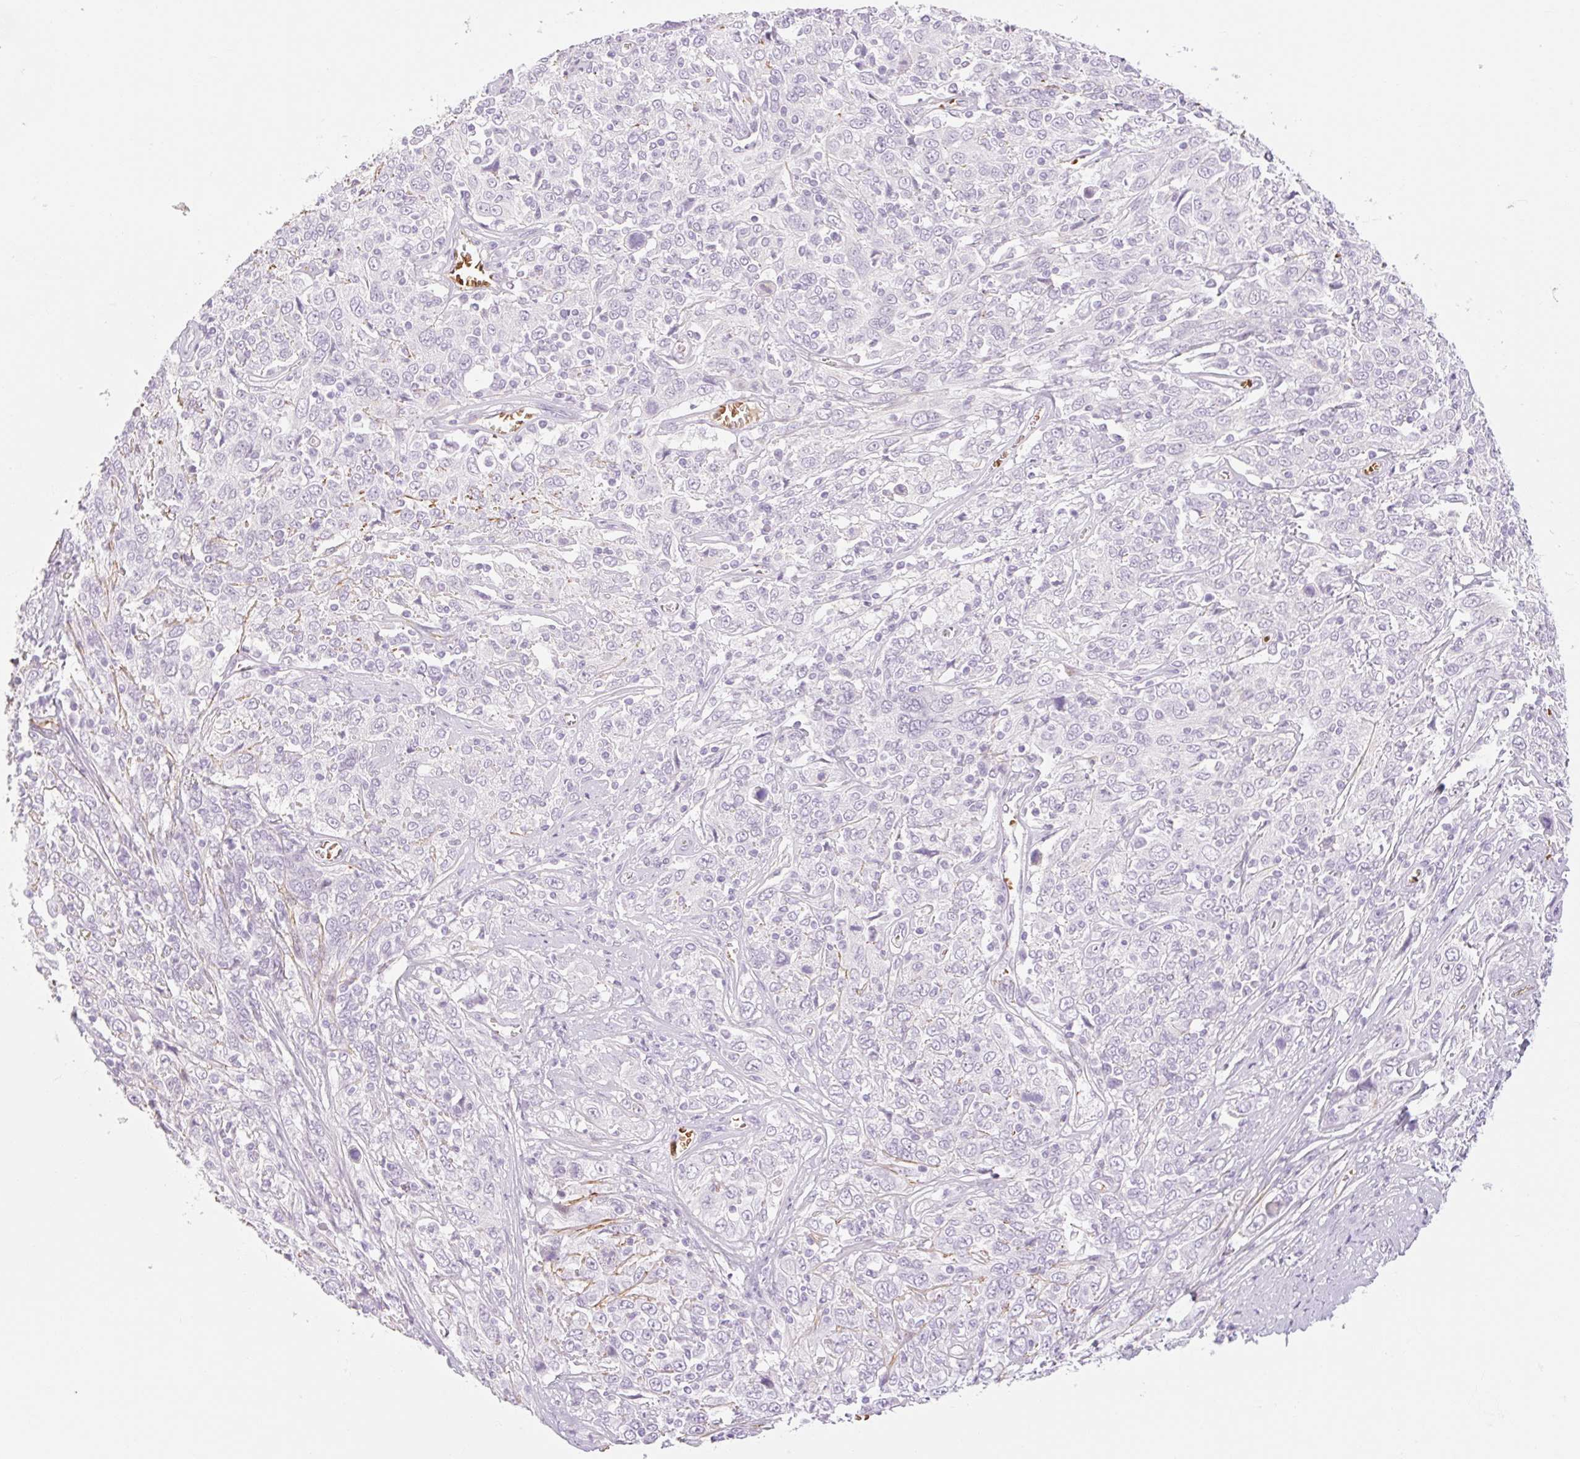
{"staining": {"intensity": "negative", "quantity": "none", "location": "none"}, "tissue": "cervical cancer", "cell_type": "Tumor cells", "image_type": "cancer", "snomed": [{"axis": "morphology", "description": "Squamous cell carcinoma, NOS"}, {"axis": "topography", "description": "Cervix"}], "caption": "There is no significant positivity in tumor cells of cervical squamous cell carcinoma.", "gene": "TAF1L", "patient": {"sex": "female", "age": 46}}